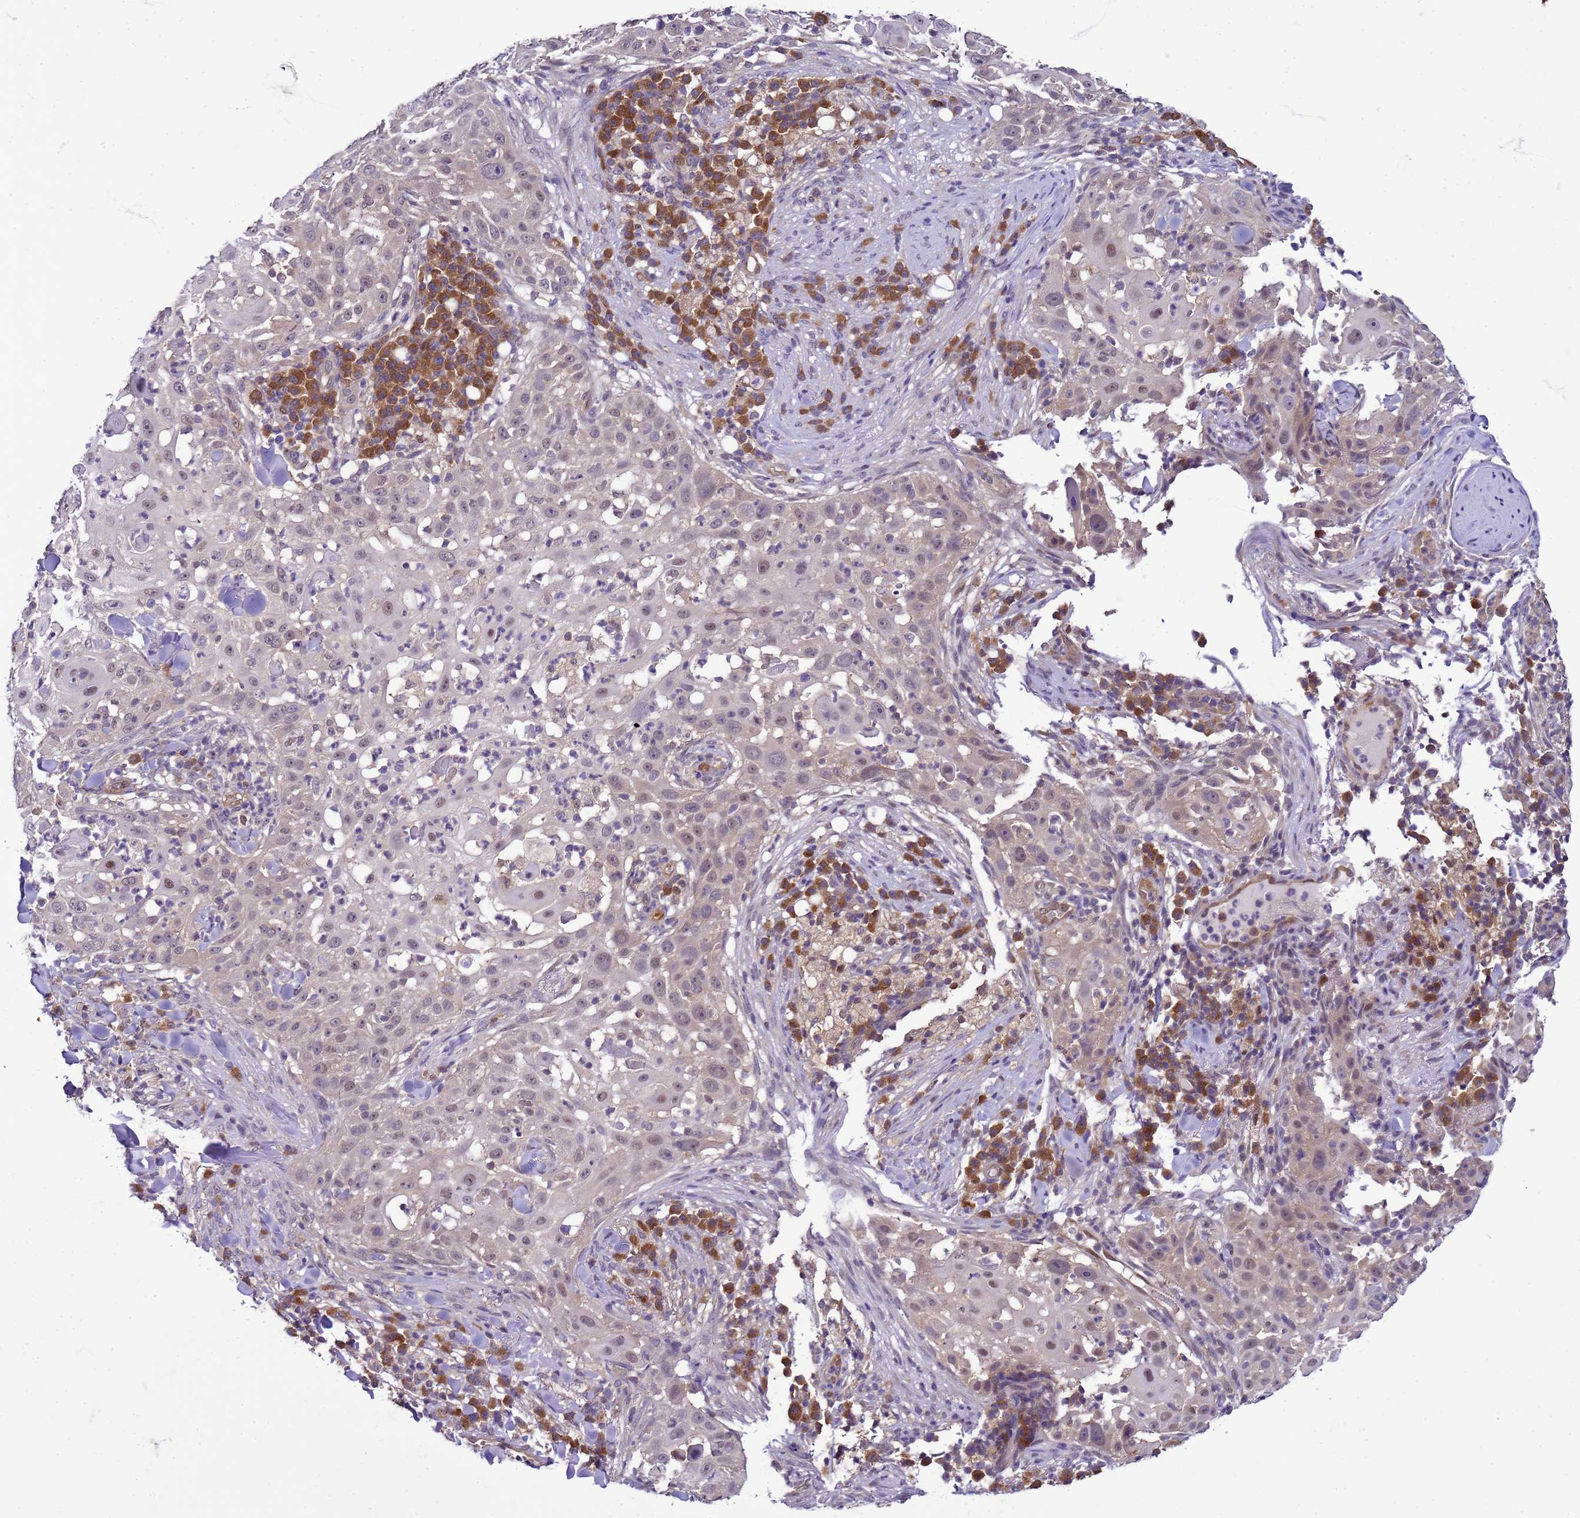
{"staining": {"intensity": "moderate", "quantity": "25%-75%", "location": "nuclear"}, "tissue": "skin cancer", "cell_type": "Tumor cells", "image_type": "cancer", "snomed": [{"axis": "morphology", "description": "Squamous cell carcinoma, NOS"}, {"axis": "topography", "description": "Skin"}], "caption": "Immunohistochemical staining of human squamous cell carcinoma (skin) displays medium levels of moderate nuclear positivity in about 25%-75% of tumor cells.", "gene": "DDI2", "patient": {"sex": "female", "age": 44}}